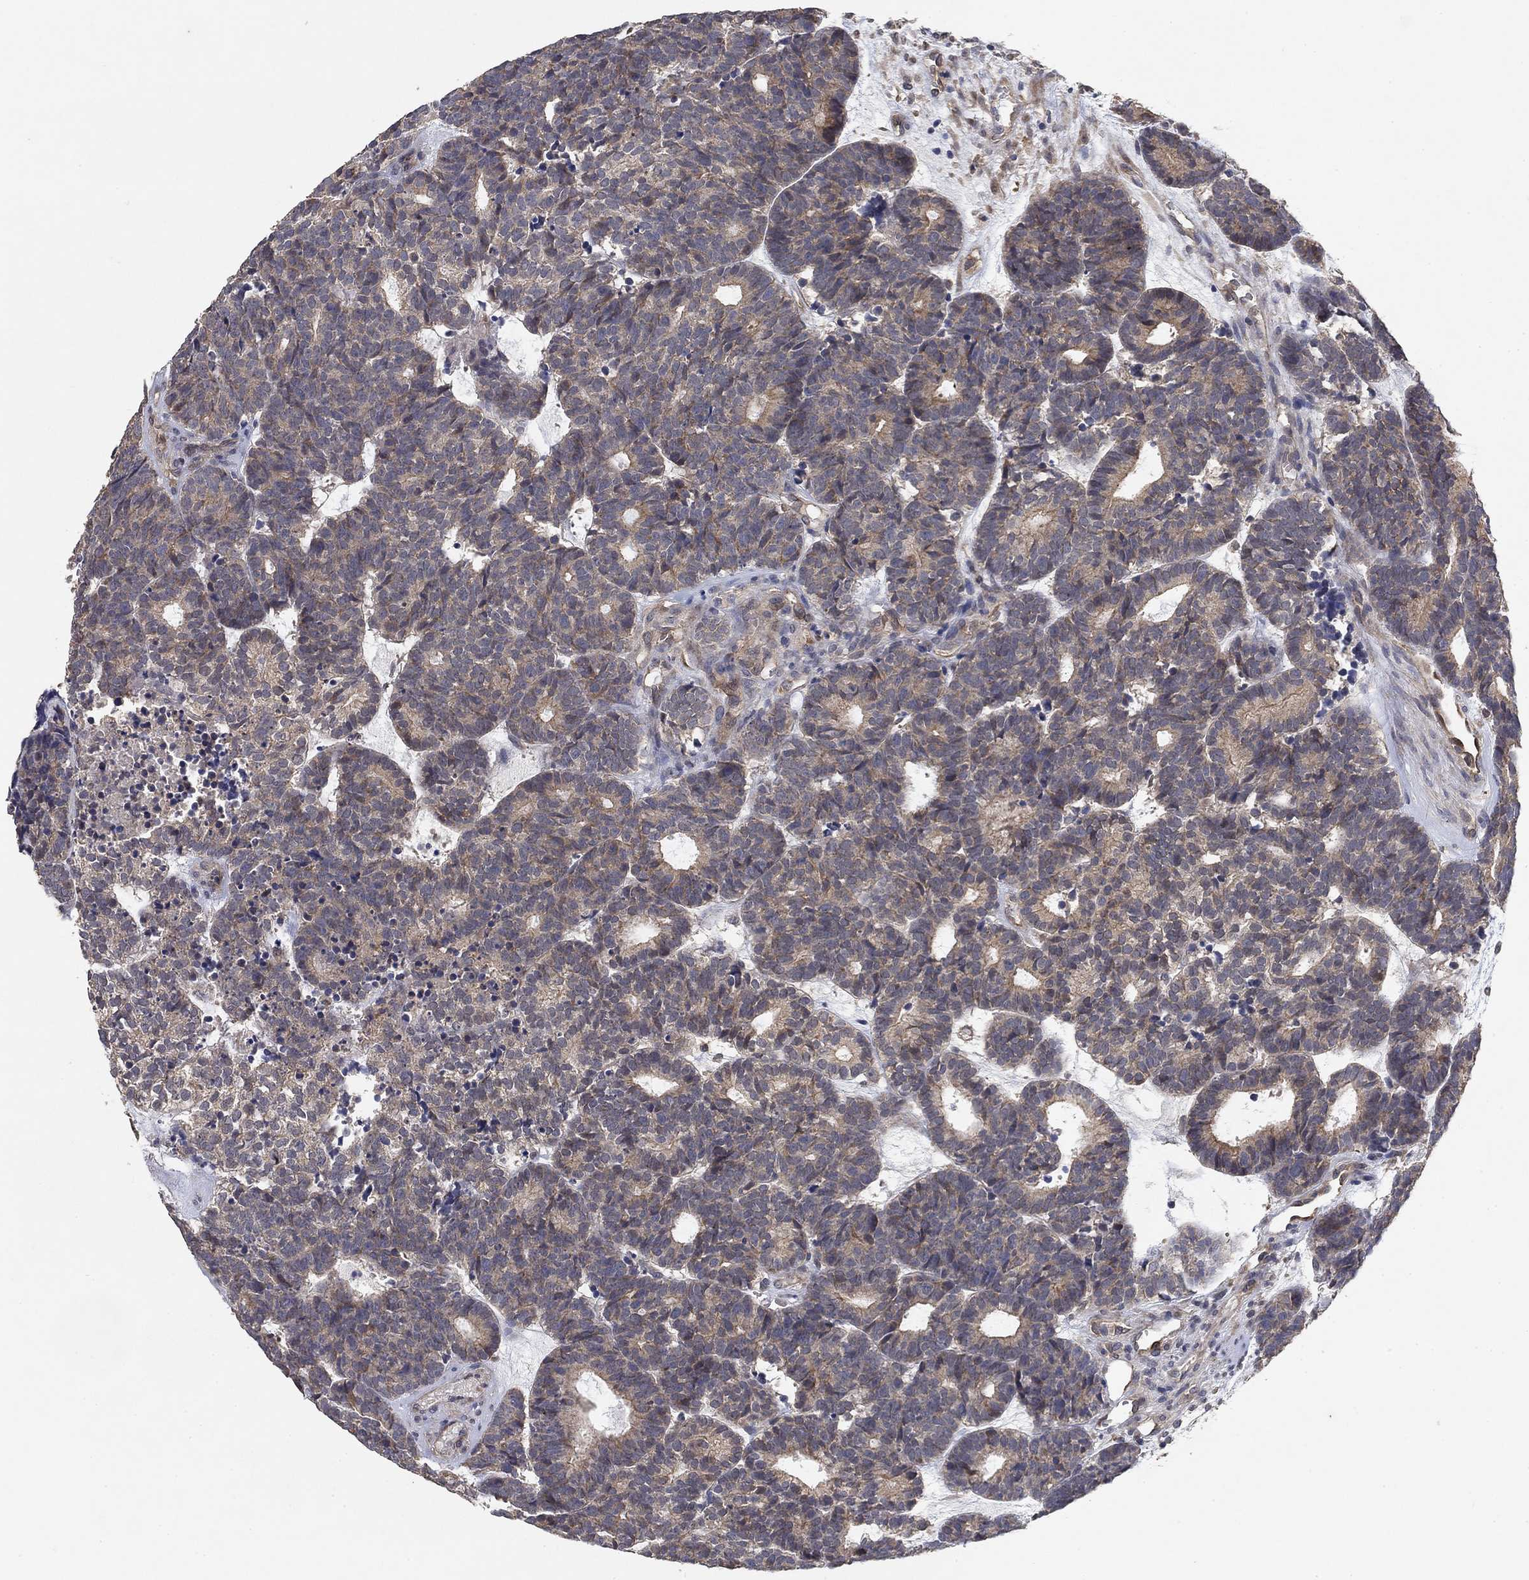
{"staining": {"intensity": "weak", "quantity": "<25%", "location": "cytoplasmic/membranous"}, "tissue": "head and neck cancer", "cell_type": "Tumor cells", "image_type": "cancer", "snomed": [{"axis": "morphology", "description": "Adenocarcinoma, NOS"}, {"axis": "topography", "description": "Head-Neck"}], "caption": "Human head and neck cancer stained for a protein using immunohistochemistry (IHC) exhibits no positivity in tumor cells.", "gene": "MCUR1", "patient": {"sex": "female", "age": 81}}